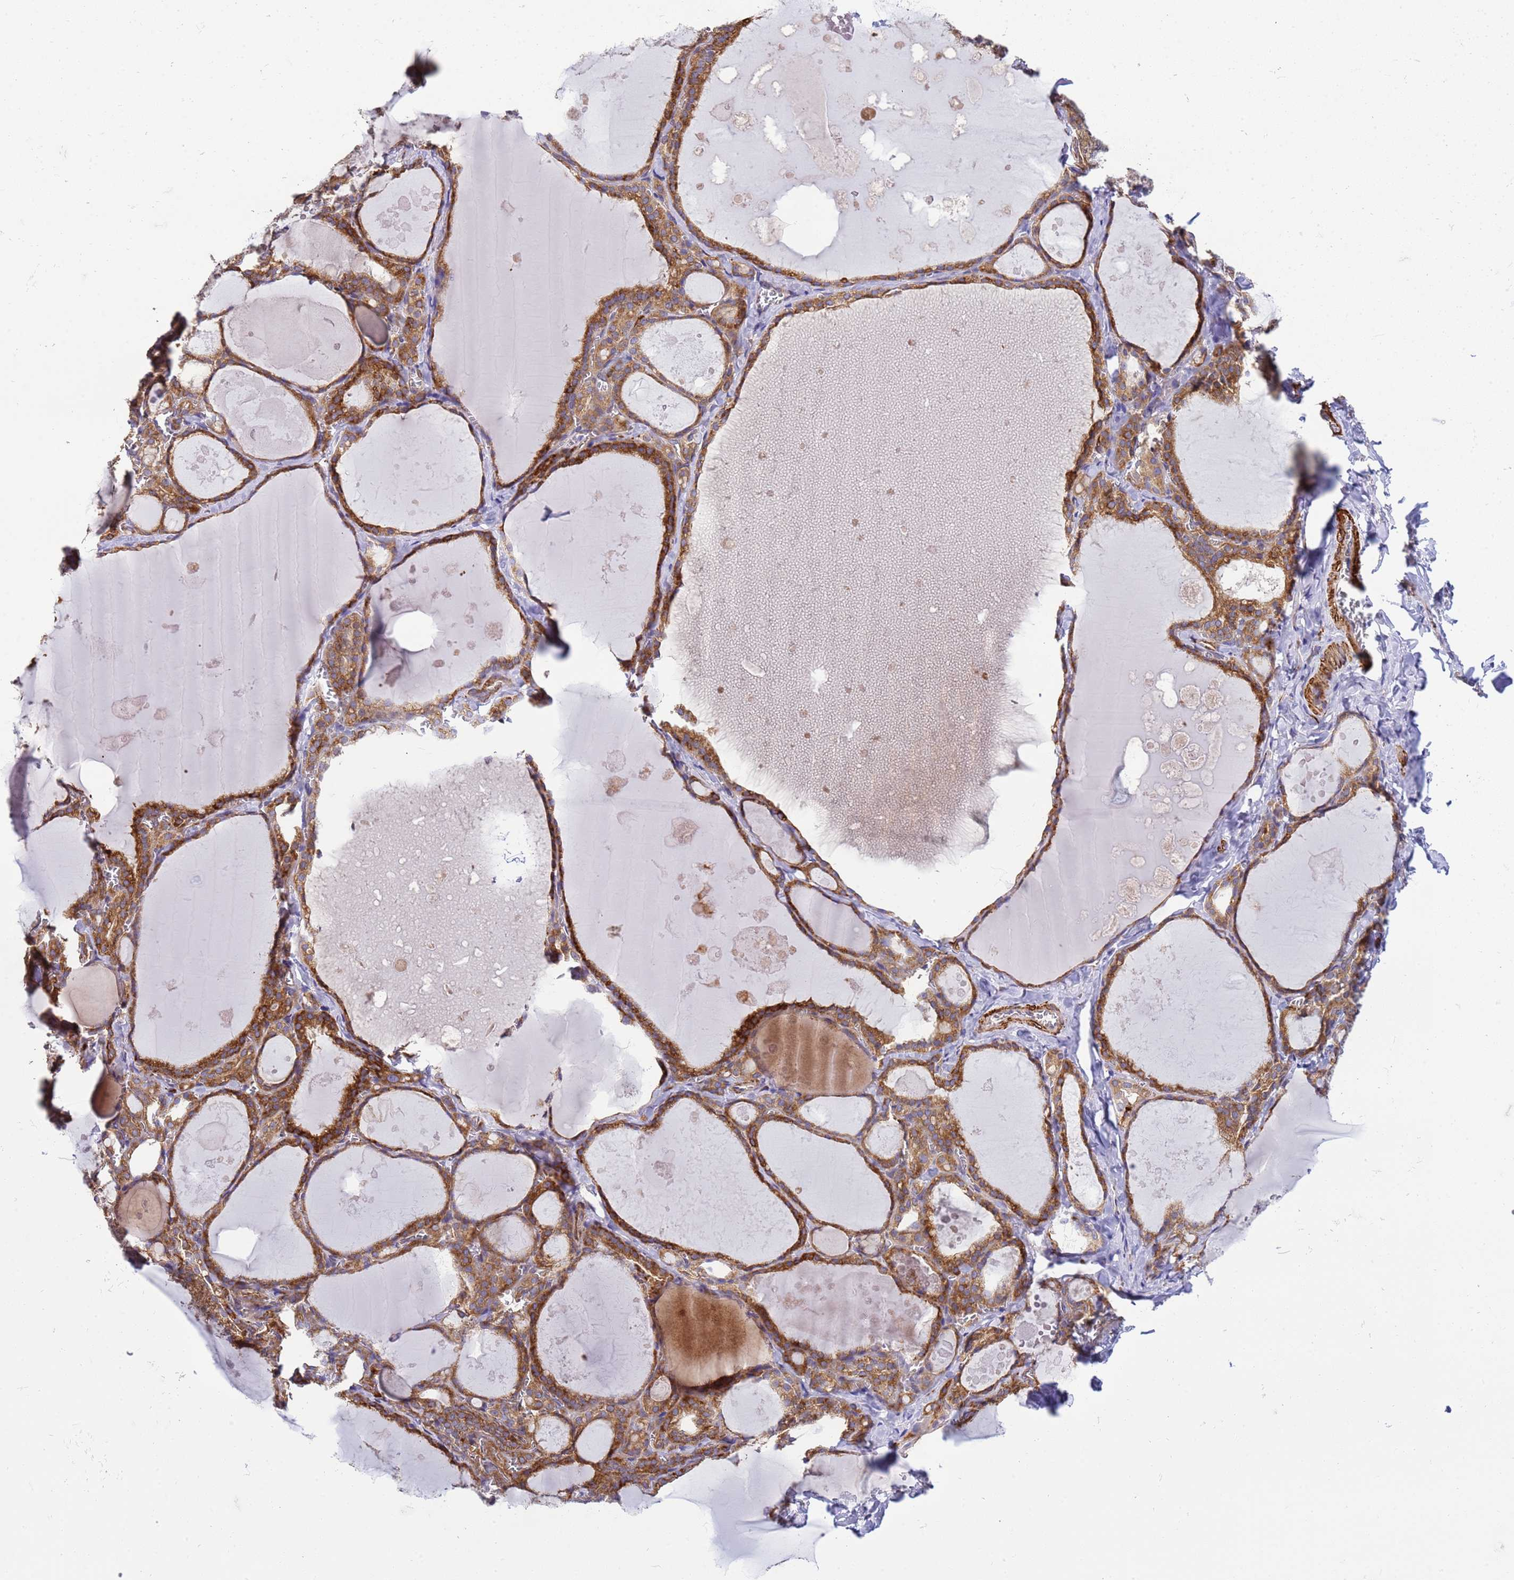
{"staining": {"intensity": "moderate", "quantity": ">75%", "location": "cytoplasmic/membranous"}, "tissue": "thyroid gland", "cell_type": "Glandular cells", "image_type": "normal", "snomed": [{"axis": "morphology", "description": "Normal tissue, NOS"}, {"axis": "topography", "description": "Thyroid gland"}], "caption": "Benign thyroid gland reveals moderate cytoplasmic/membranous expression in approximately >75% of glandular cells The staining was performed using DAB (3,3'-diaminobenzidine) to visualize the protein expression in brown, while the nuclei were stained in blue with hematoxylin (Magnification: 20x)..", "gene": "GEN1", "patient": {"sex": "male", "age": 56}}